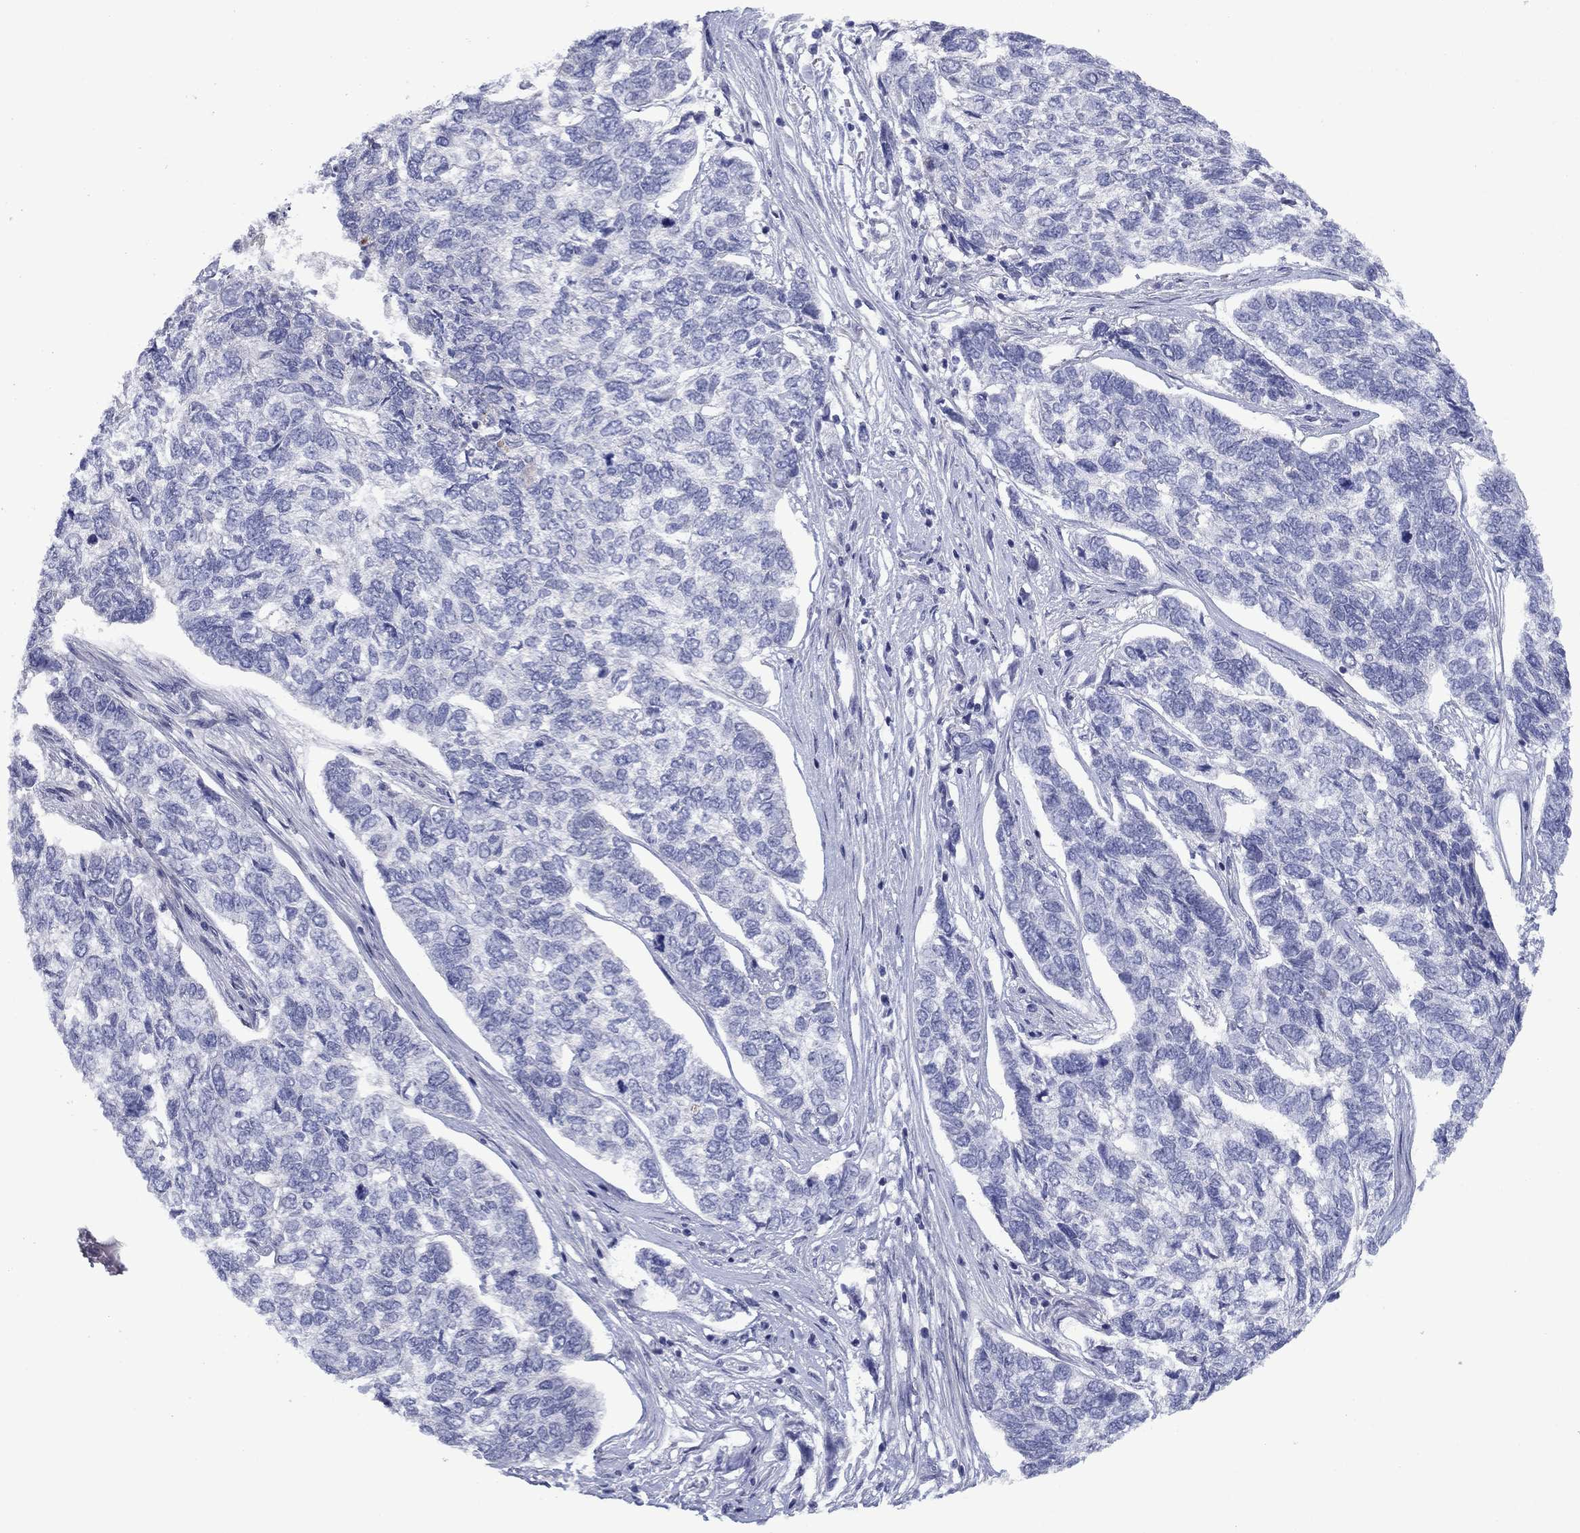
{"staining": {"intensity": "negative", "quantity": "none", "location": "none"}, "tissue": "skin cancer", "cell_type": "Tumor cells", "image_type": "cancer", "snomed": [{"axis": "morphology", "description": "Basal cell carcinoma"}, {"axis": "topography", "description": "Skin"}], "caption": "The immunohistochemistry (IHC) micrograph has no significant staining in tumor cells of skin cancer (basal cell carcinoma) tissue.", "gene": "GRHPR", "patient": {"sex": "female", "age": 65}}